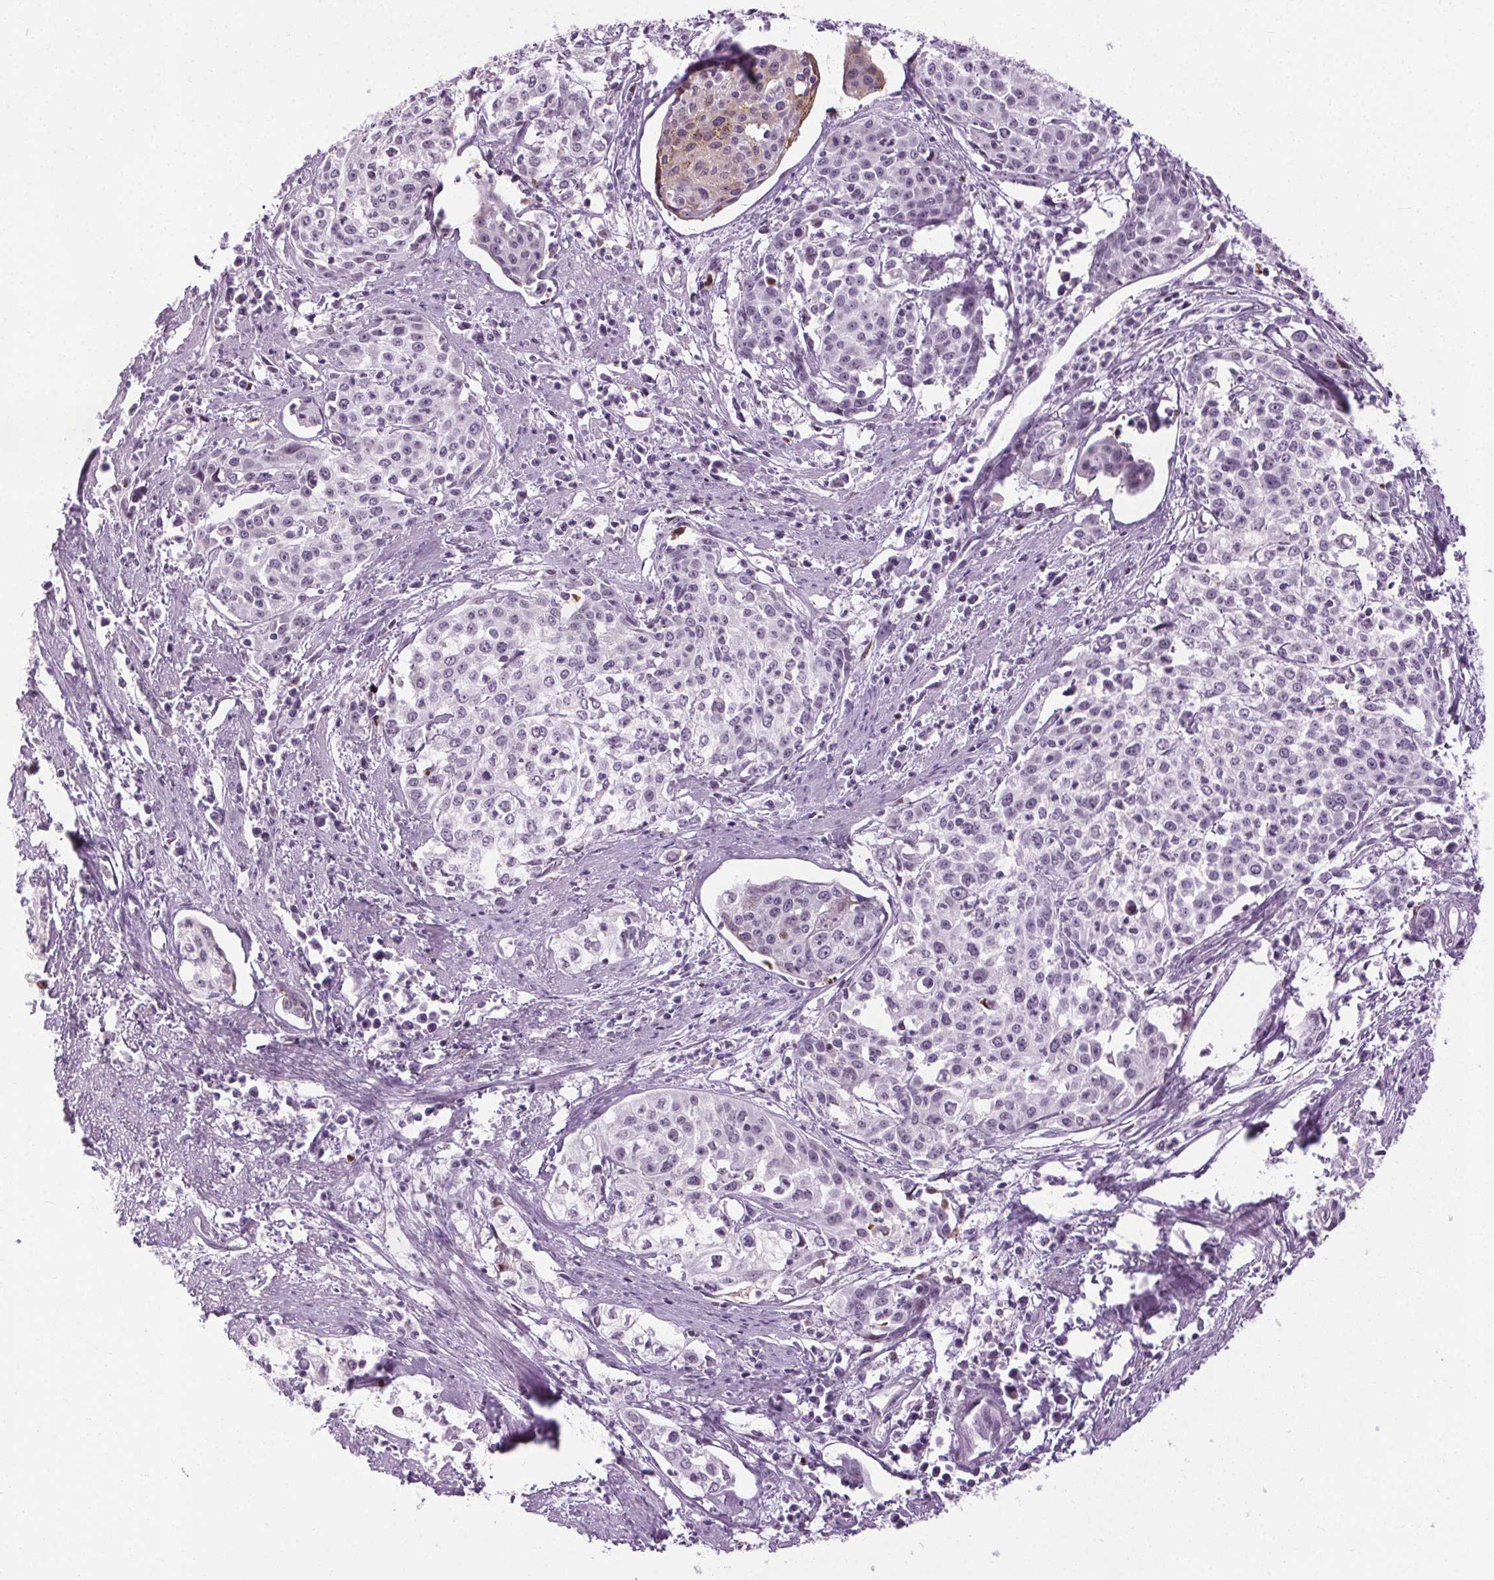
{"staining": {"intensity": "weak", "quantity": "<25%", "location": "cytoplasmic/membranous"}, "tissue": "cervical cancer", "cell_type": "Tumor cells", "image_type": "cancer", "snomed": [{"axis": "morphology", "description": "Squamous cell carcinoma, NOS"}, {"axis": "topography", "description": "Cervix"}], "caption": "Immunohistochemistry micrograph of human cervical cancer stained for a protein (brown), which shows no expression in tumor cells.", "gene": "CEBPA", "patient": {"sex": "female", "age": 39}}